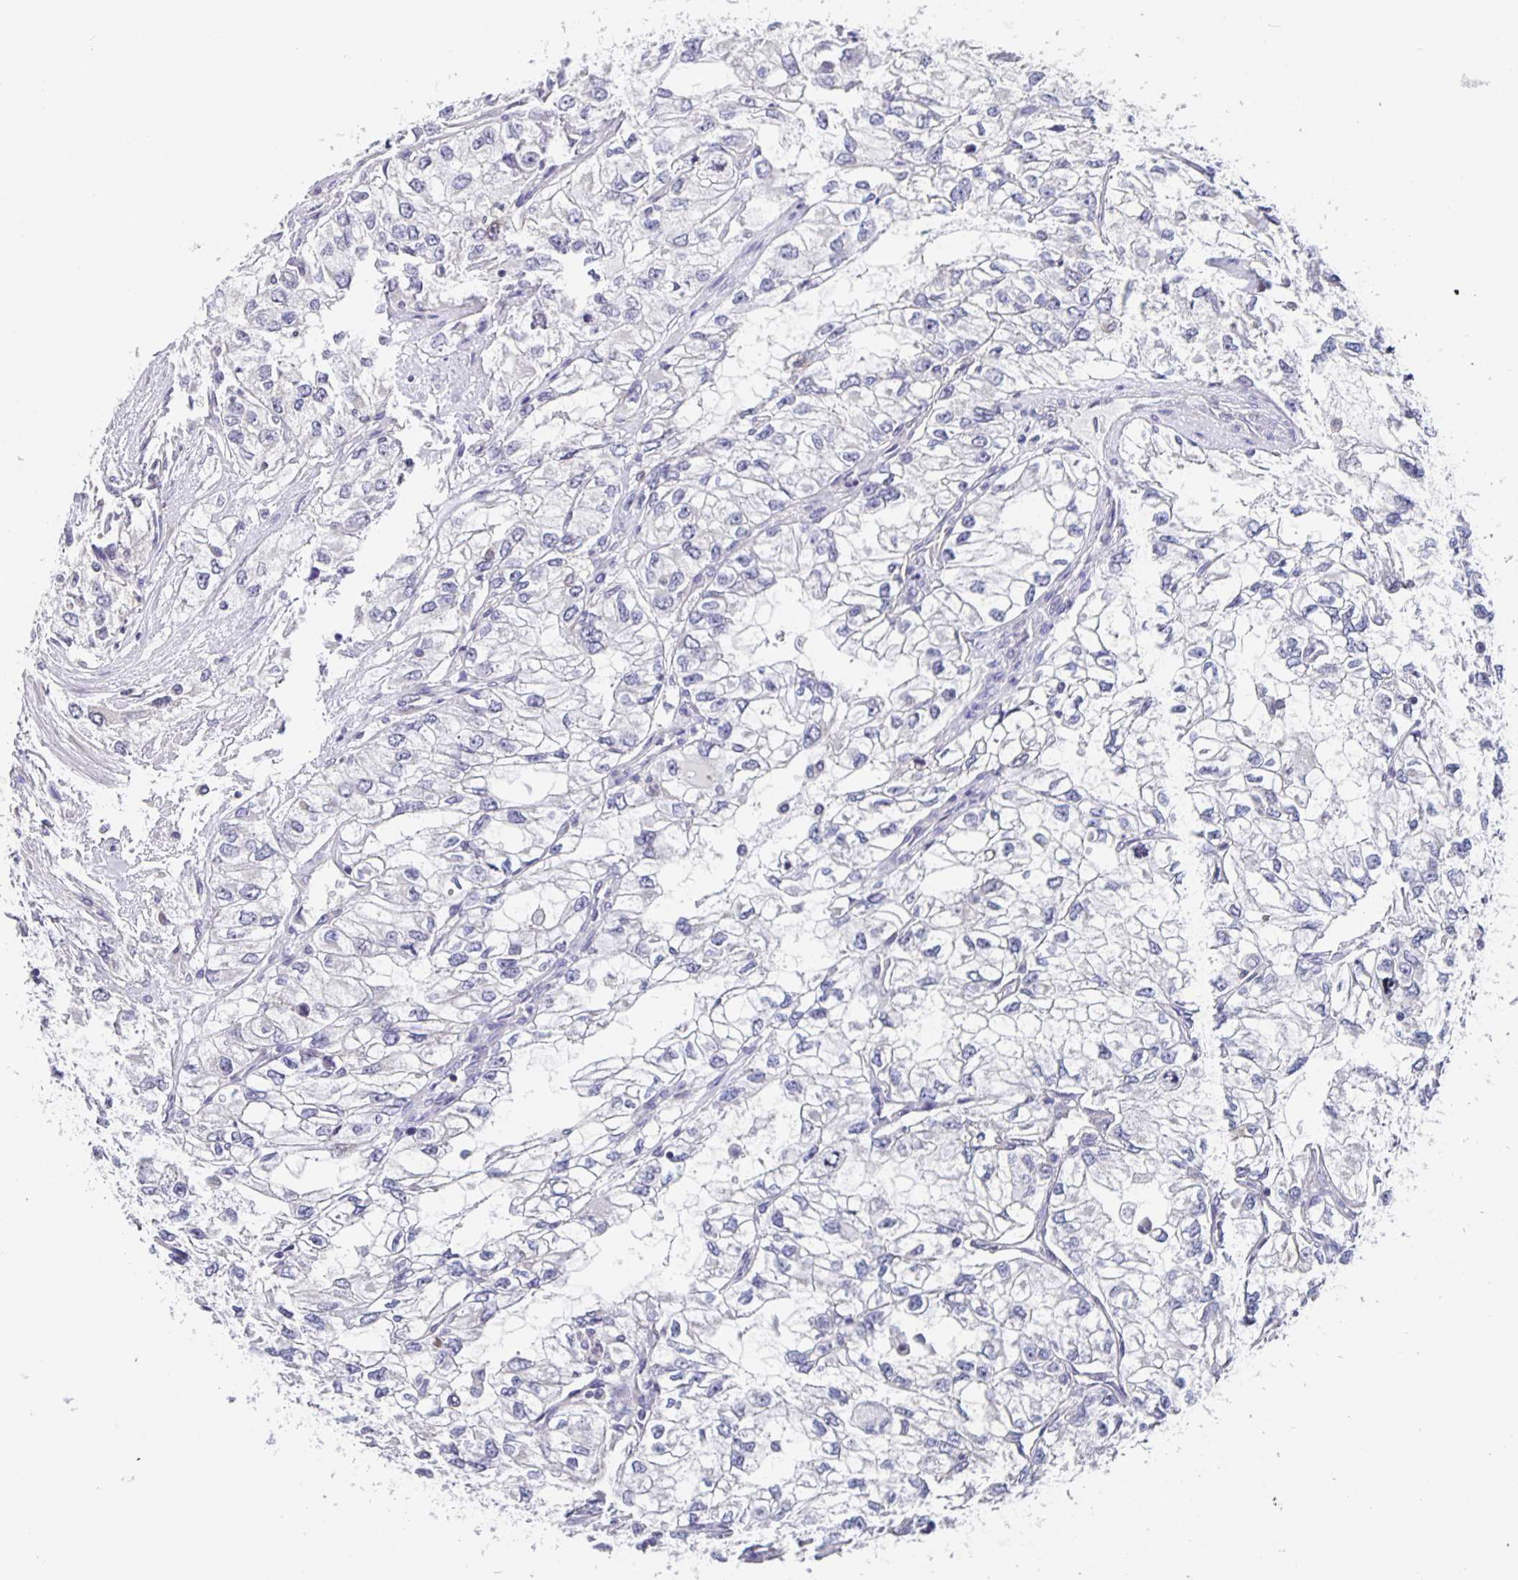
{"staining": {"intensity": "negative", "quantity": "none", "location": "none"}, "tissue": "renal cancer", "cell_type": "Tumor cells", "image_type": "cancer", "snomed": [{"axis": "morphology", "description": "Adenocarcinoma, NOS"}, {"axis": "topography", "description": "Kidney"}], "caption": "Immunohistochemistry of renal adenocarcinoma exhibits no positivity in tumor cells. The staining was performed using DAB (3,3'-diaminobenzidine) to visualize the protein expression in brown, while the nuclei were stained in blue with hematoxylin (Magnification: 20x).", "gene": "FEM1C", "patient": {"sex": "female", "age": 59}}